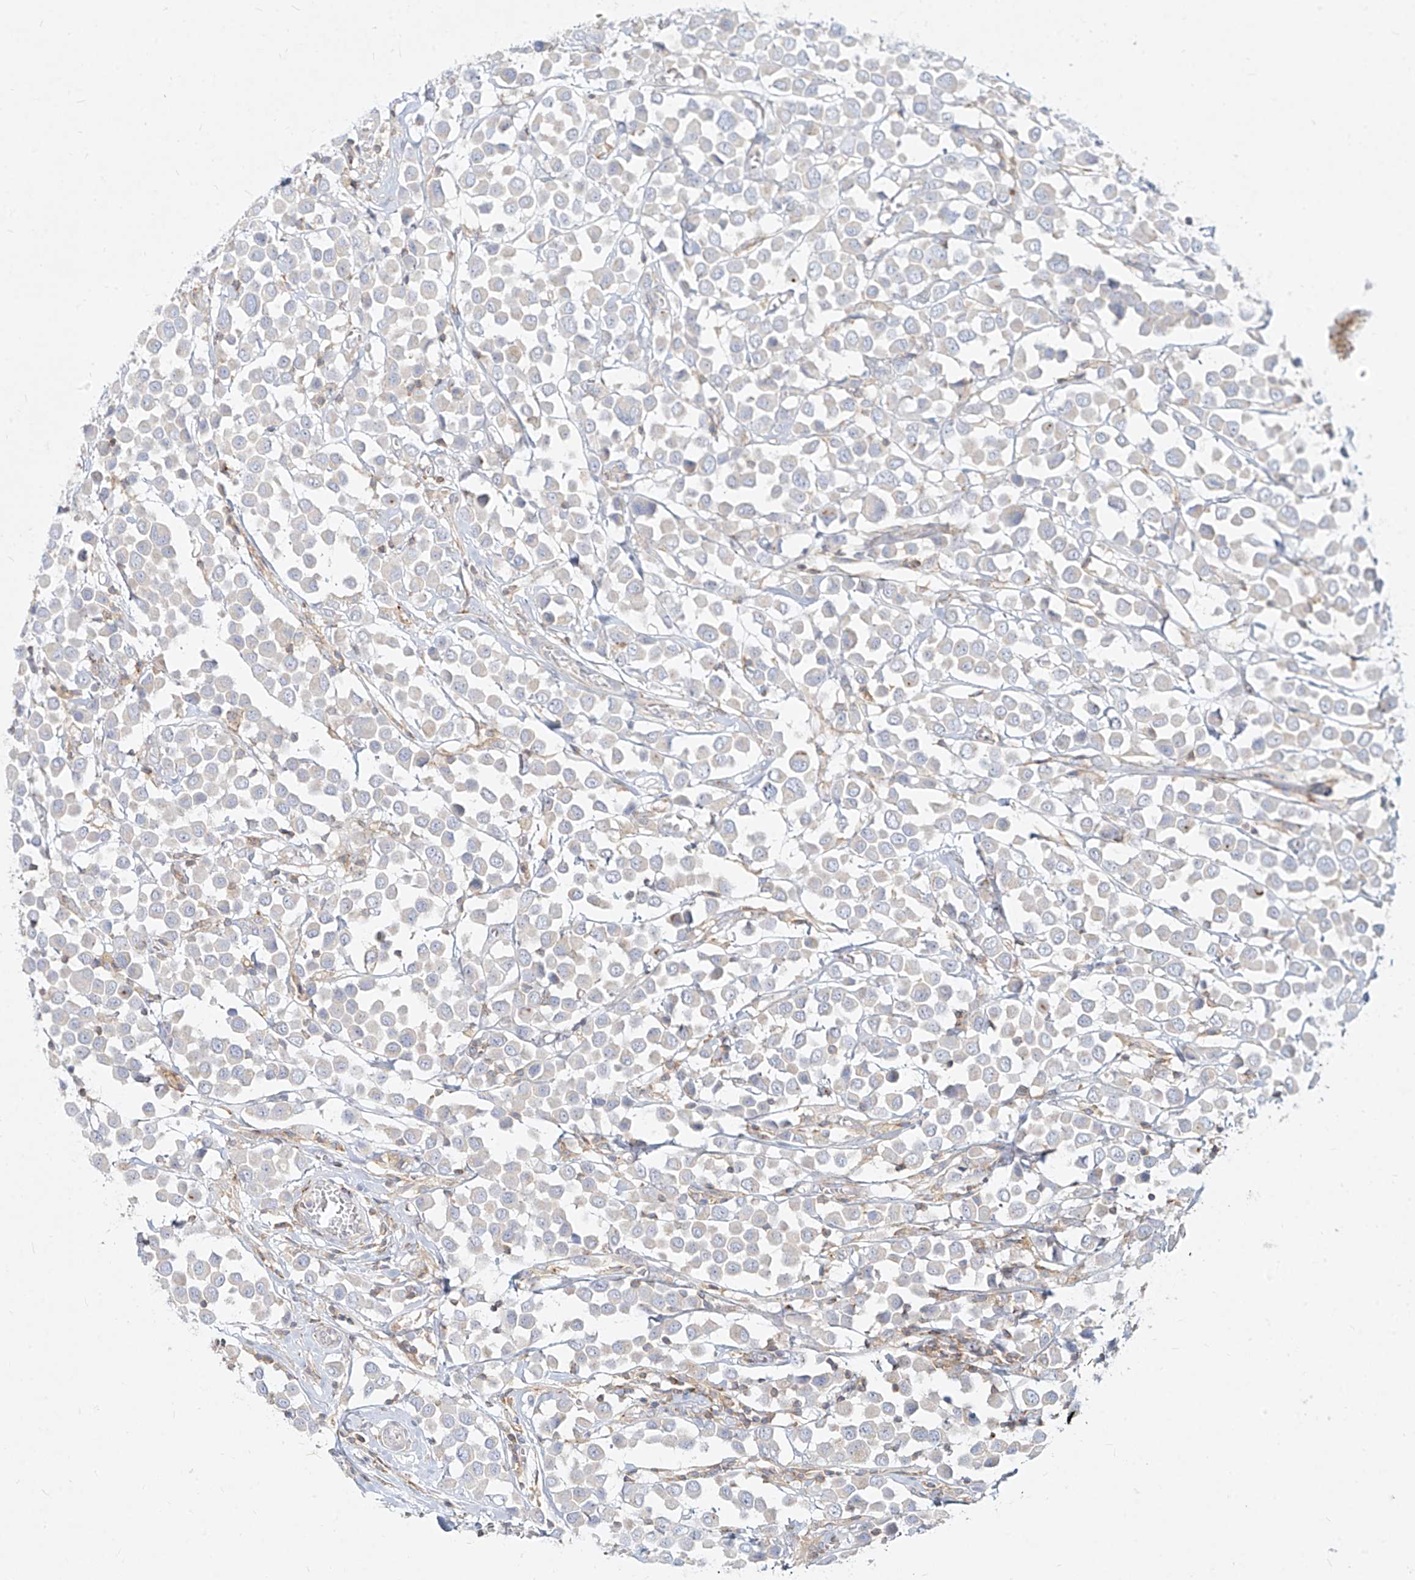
{"staining": {"intensity": "negative", "quantity": "none", "location": "none"}, "tissue": "breast cancer", "cell_type": "Tumor cells", "image_type": "cancer", "snomed": [{"axis": "morphology", "description": "Duct carcinoma"}, {"axis": "topography", "description": "Breast"}], "caption": "The photomicrograph shows no staining of tumor cells in breast invasive ductal carcinoma.", "gene": "SLC2A12", "patient": {"sex": "female", "age": 61}}